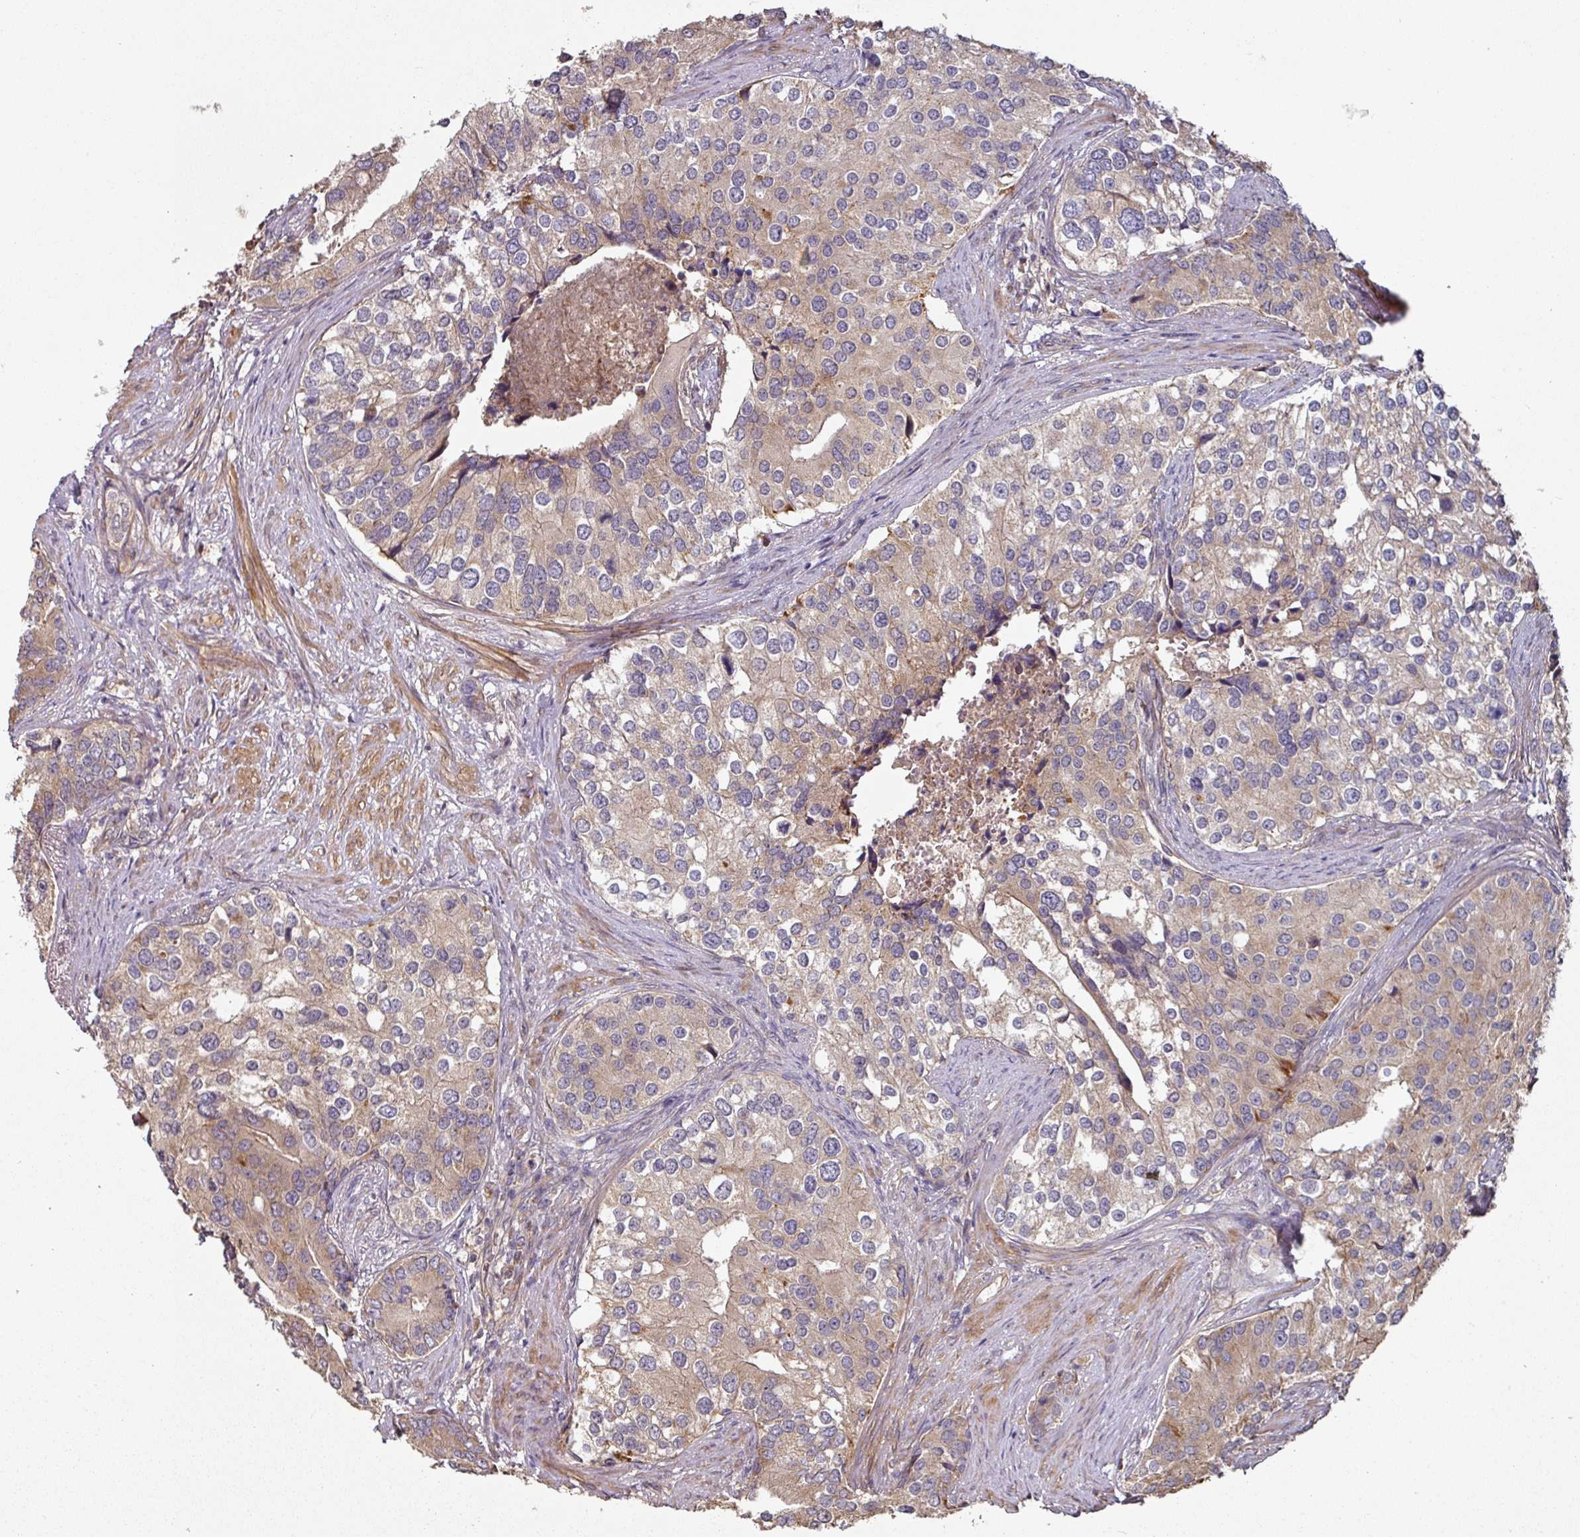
{"staining": {"intensity": "moderate", "quantity": "25%-75%", "location": "cytoplasmic/membranous"}, "tissue": "prostate cancer", "cell_type": "Tumor cells", "image_type": "cancer", "snomed": [{"axis": "morphology", "description": "Adenocarcinoma, High grade"}, {"axis": "topography", "description": "Prostate"}], "caption": "Immunohistochemistry (IHC) (DAB (3,3'-diaminobenzidine)) staining of prostate high-grade adenocarcinoma displays moderate cytoplasmic/membranous protein expression in approximately 25%-75% of tumor cells.", "gene": "SIK1", "patient": {"sex": "male", "age": 62}}